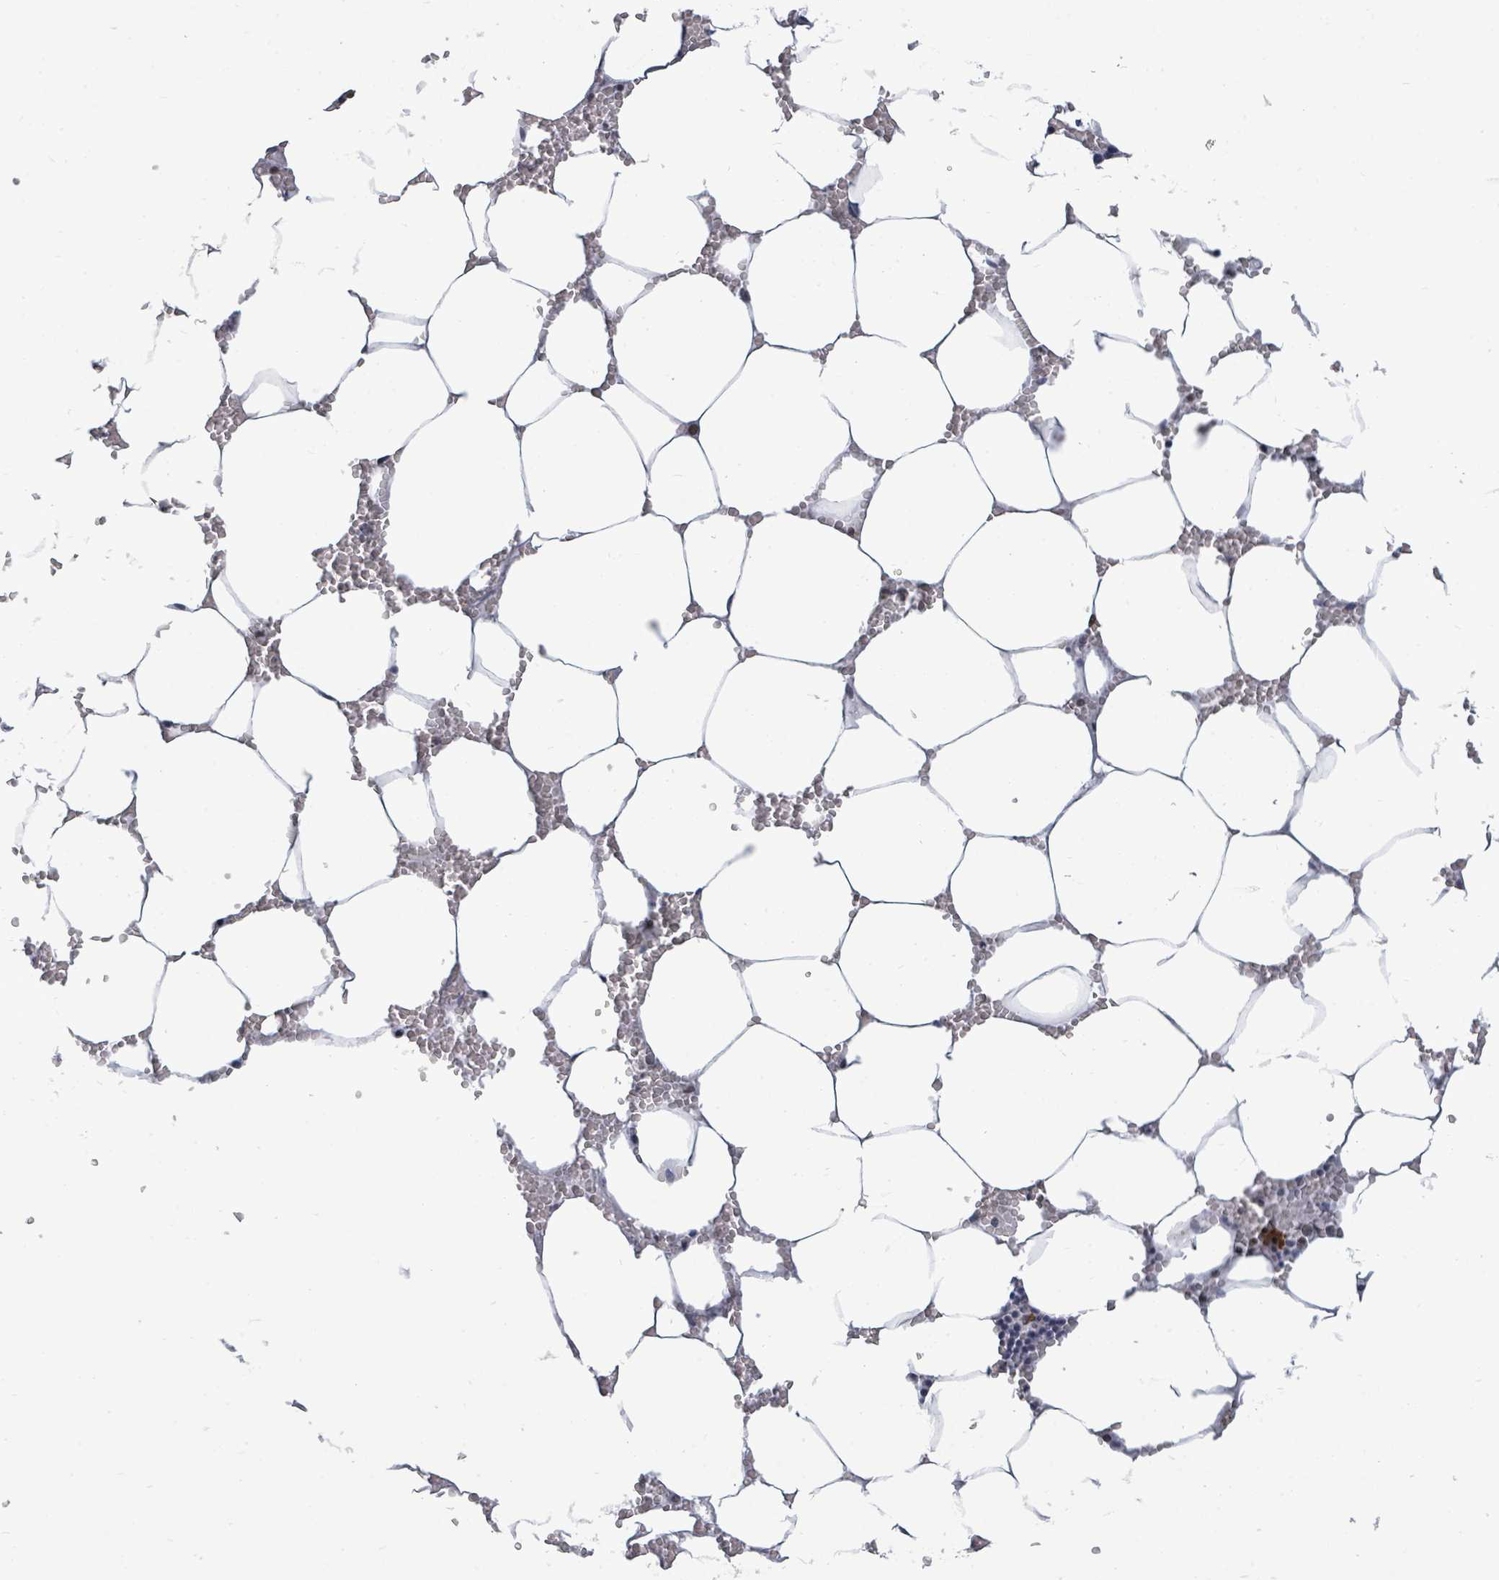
{"staining": {"intensity": "moderate", "quantity": "<25%", "location": "cytoplasmic/membranous,nuclear"}, "tissue": "bone marrow", "cell_type": "Hematopoietic cells", "image_type": "normal", "snomed": [{"axis": "morphology", "description": "Normal tissue, NOS"}, {"axis": "topography", "description": "Bone marrow"}], "caption": "Bone marrow stained for a protein (brown) displays moderate cytoplasmic/membranous,nuclear positive expression in about <25% of hematopoietic cells.", "gene": "BIVM", "patient": {"sex": "male", "age": 70}}